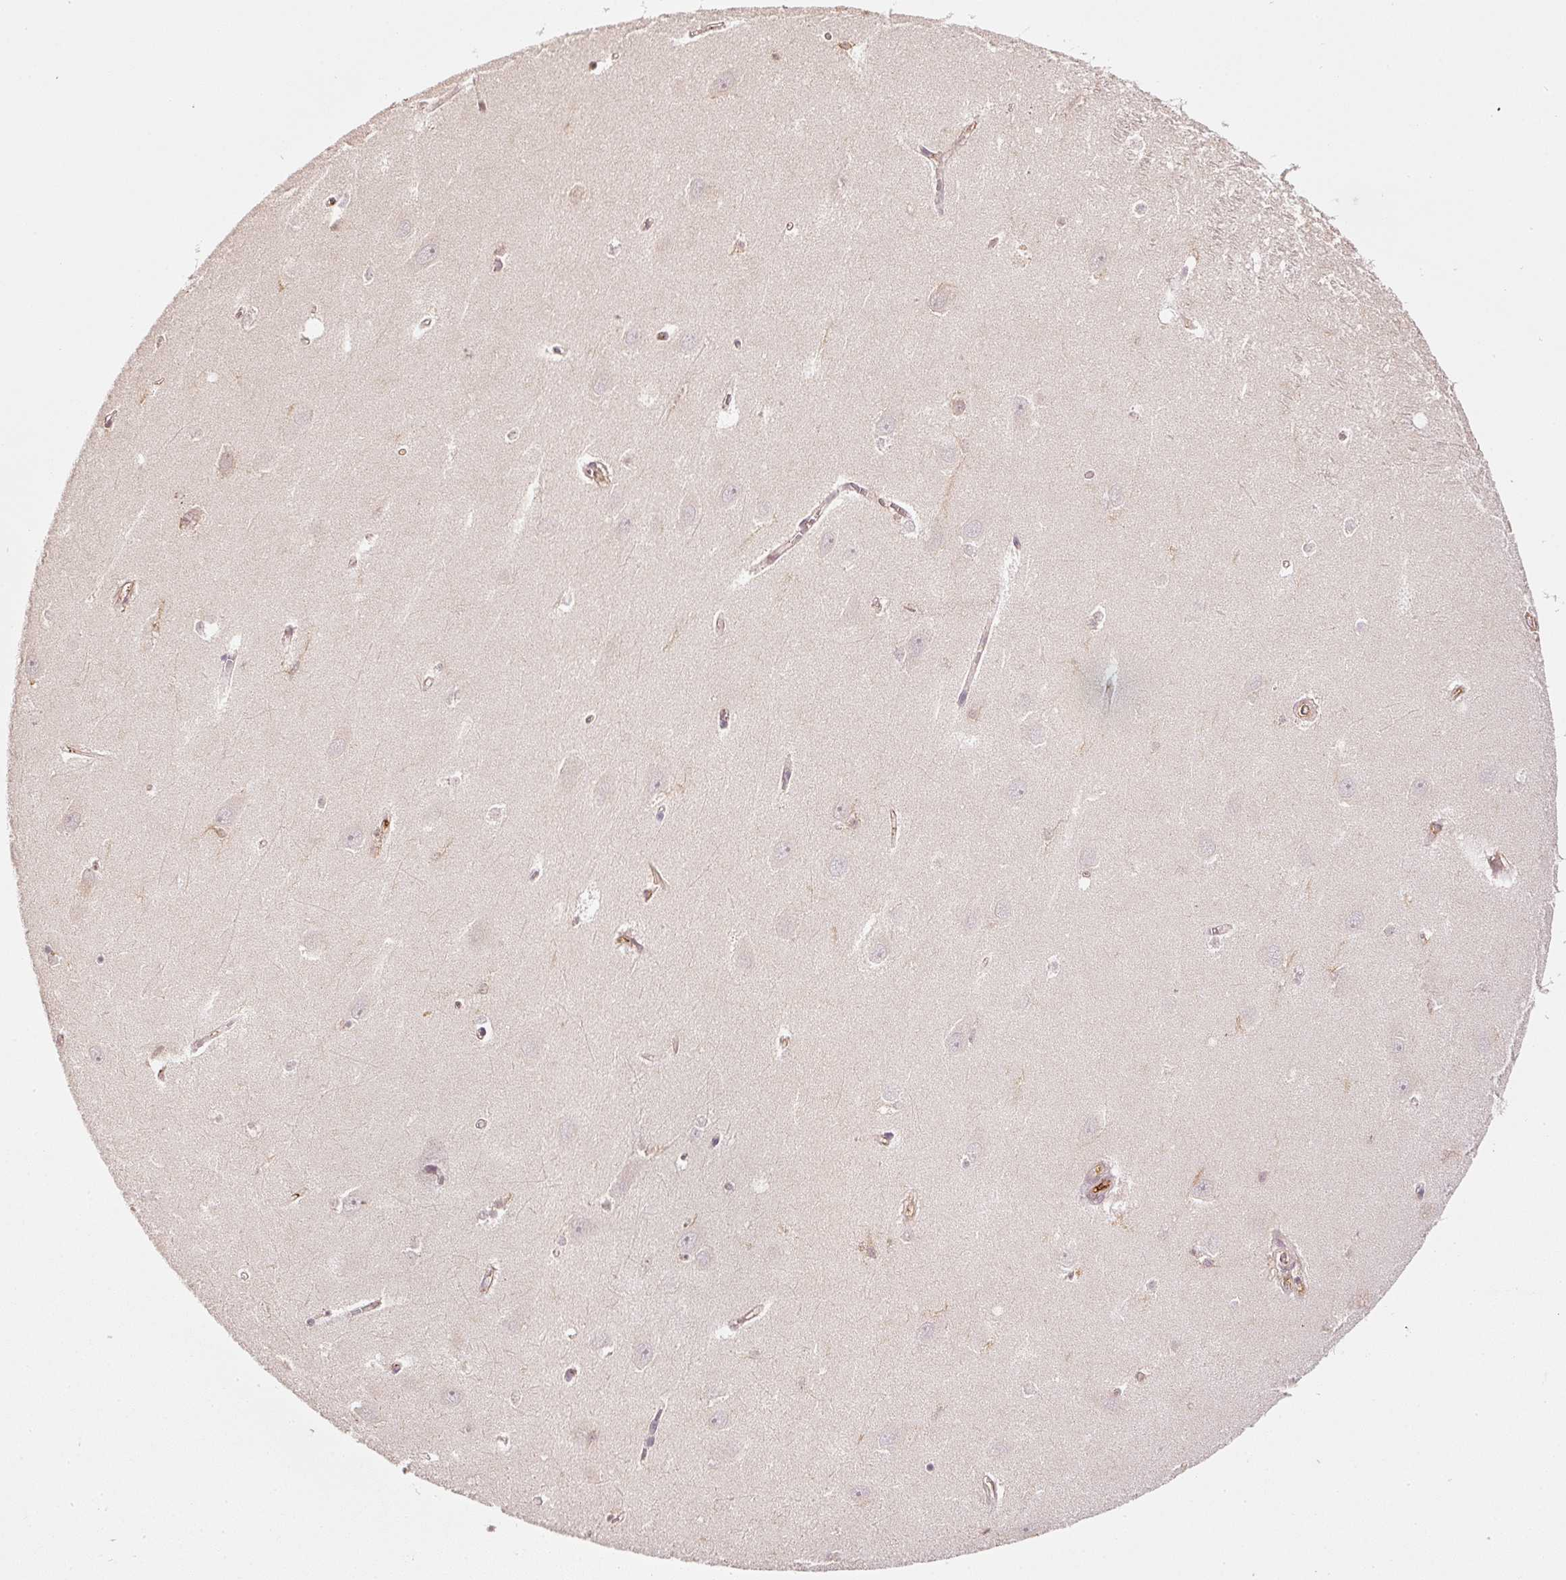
{"staining": {"intensity": "moderate", "quantity": "<25%", "location": "cytoplasmic/membranous"}, "tissue": "hippocampus", "cell_type": "Glial cells", "image_type": "normal", "snomed": [{"axis": "morphology", "description": "Normal tissue, NOS"}, {"axis": "topography", "description": "Hippocampus"}], "caption": "A brown stain labels moderate cytoplasmic/membranous expression of a protein in glial cells of unremarkable human hippocampus.", "gene": "EVL", "patient": {"sex": "female", "age": 64}}